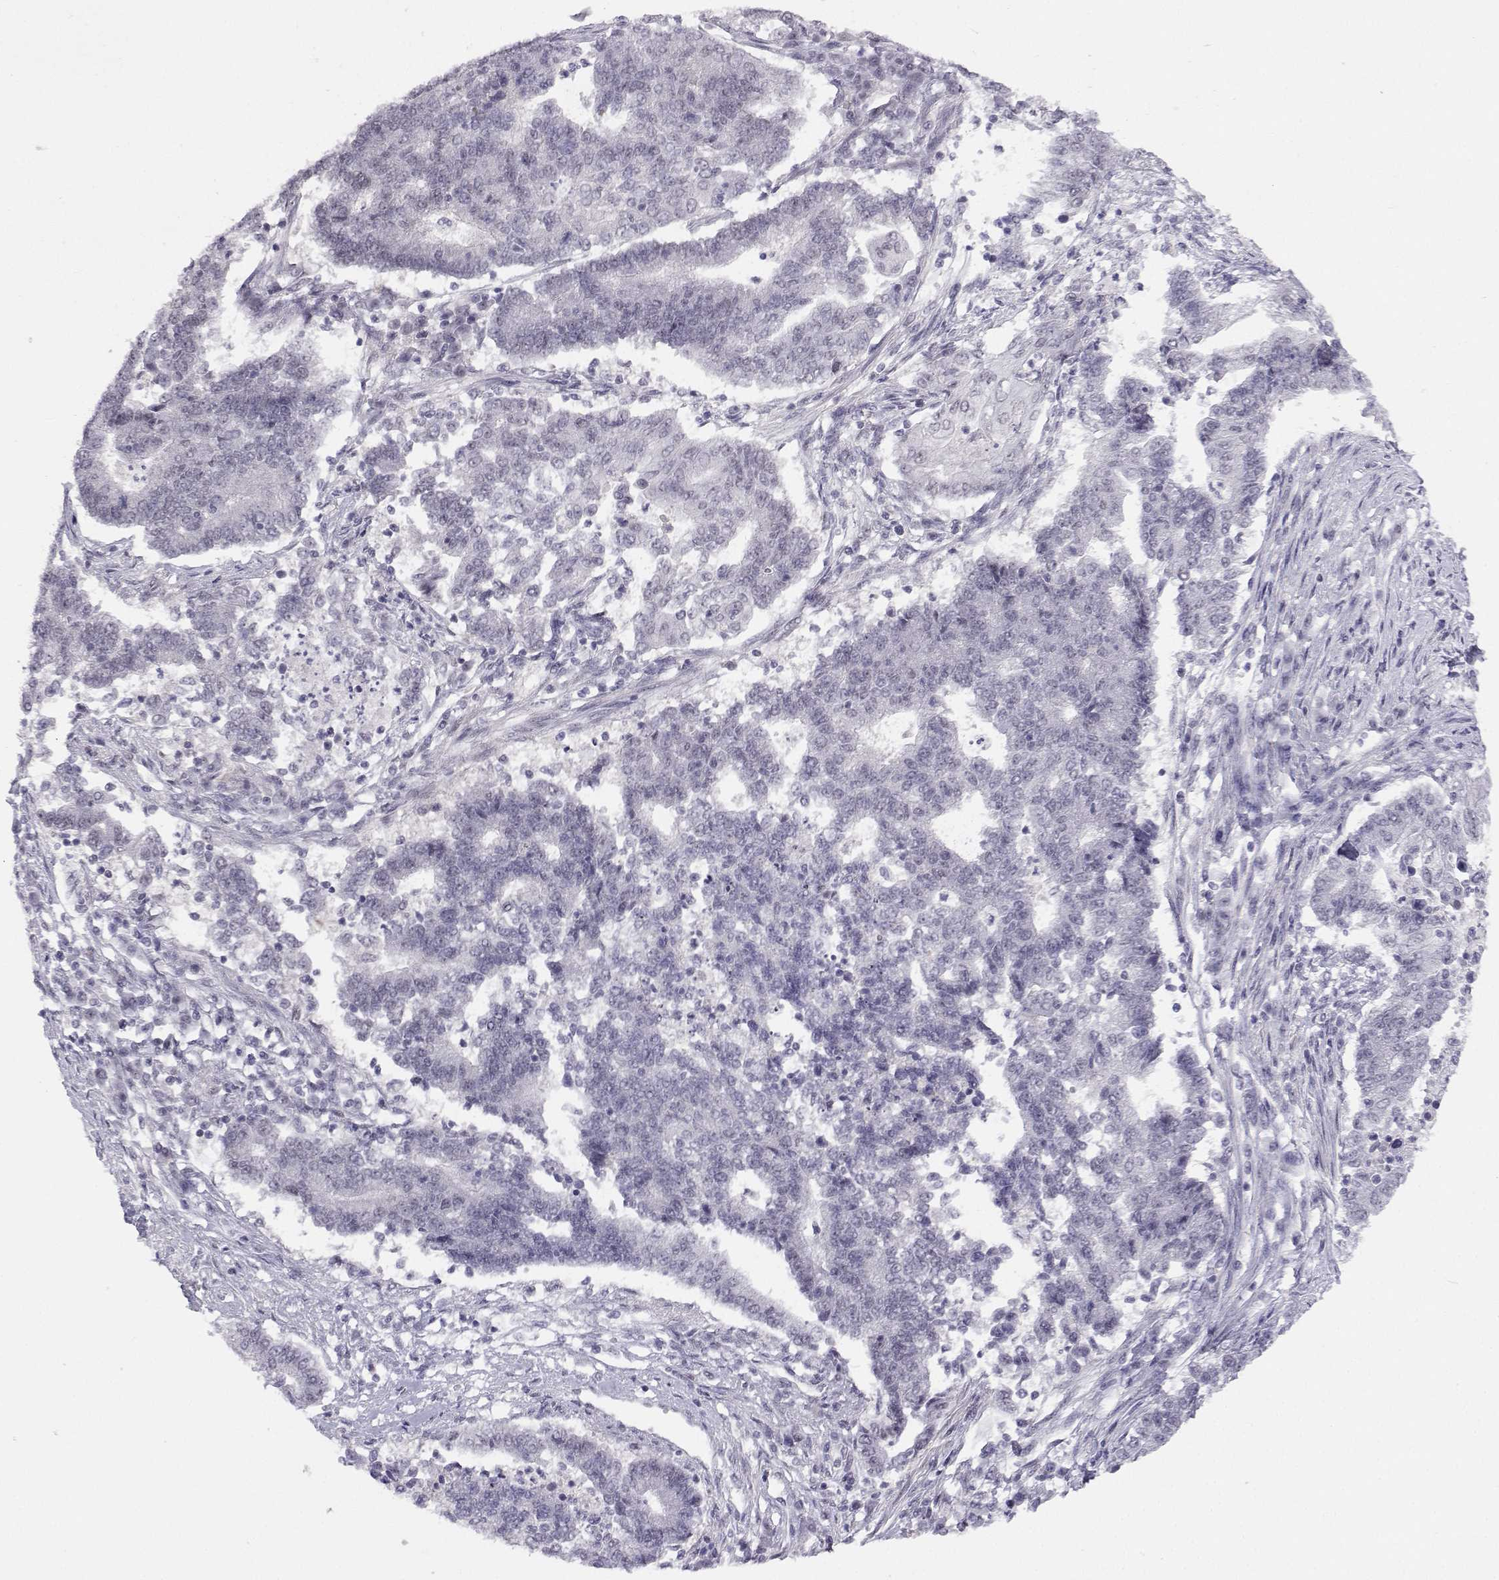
{"staining": {"intensity": "negative", "quantity": "none", "location": "none"}, "tissue": "endometrial cancer", "cell_type": "Tumor cells", "image_type": "cancer", "snomed": [{"axis": "morphology", "description": "Adenocarcinoma, NOS"}, {"axis": "topography", "description": "Uterus"}, {"axis": "topography", "description": "Endometrium"}], "caption": "Immunohistochemical staining of adenocarcinoma (endometrial) demonstrates no significant staining in tumor cells.", "gene": "MED26", "patient": {"sex": "female", "age": 54}}